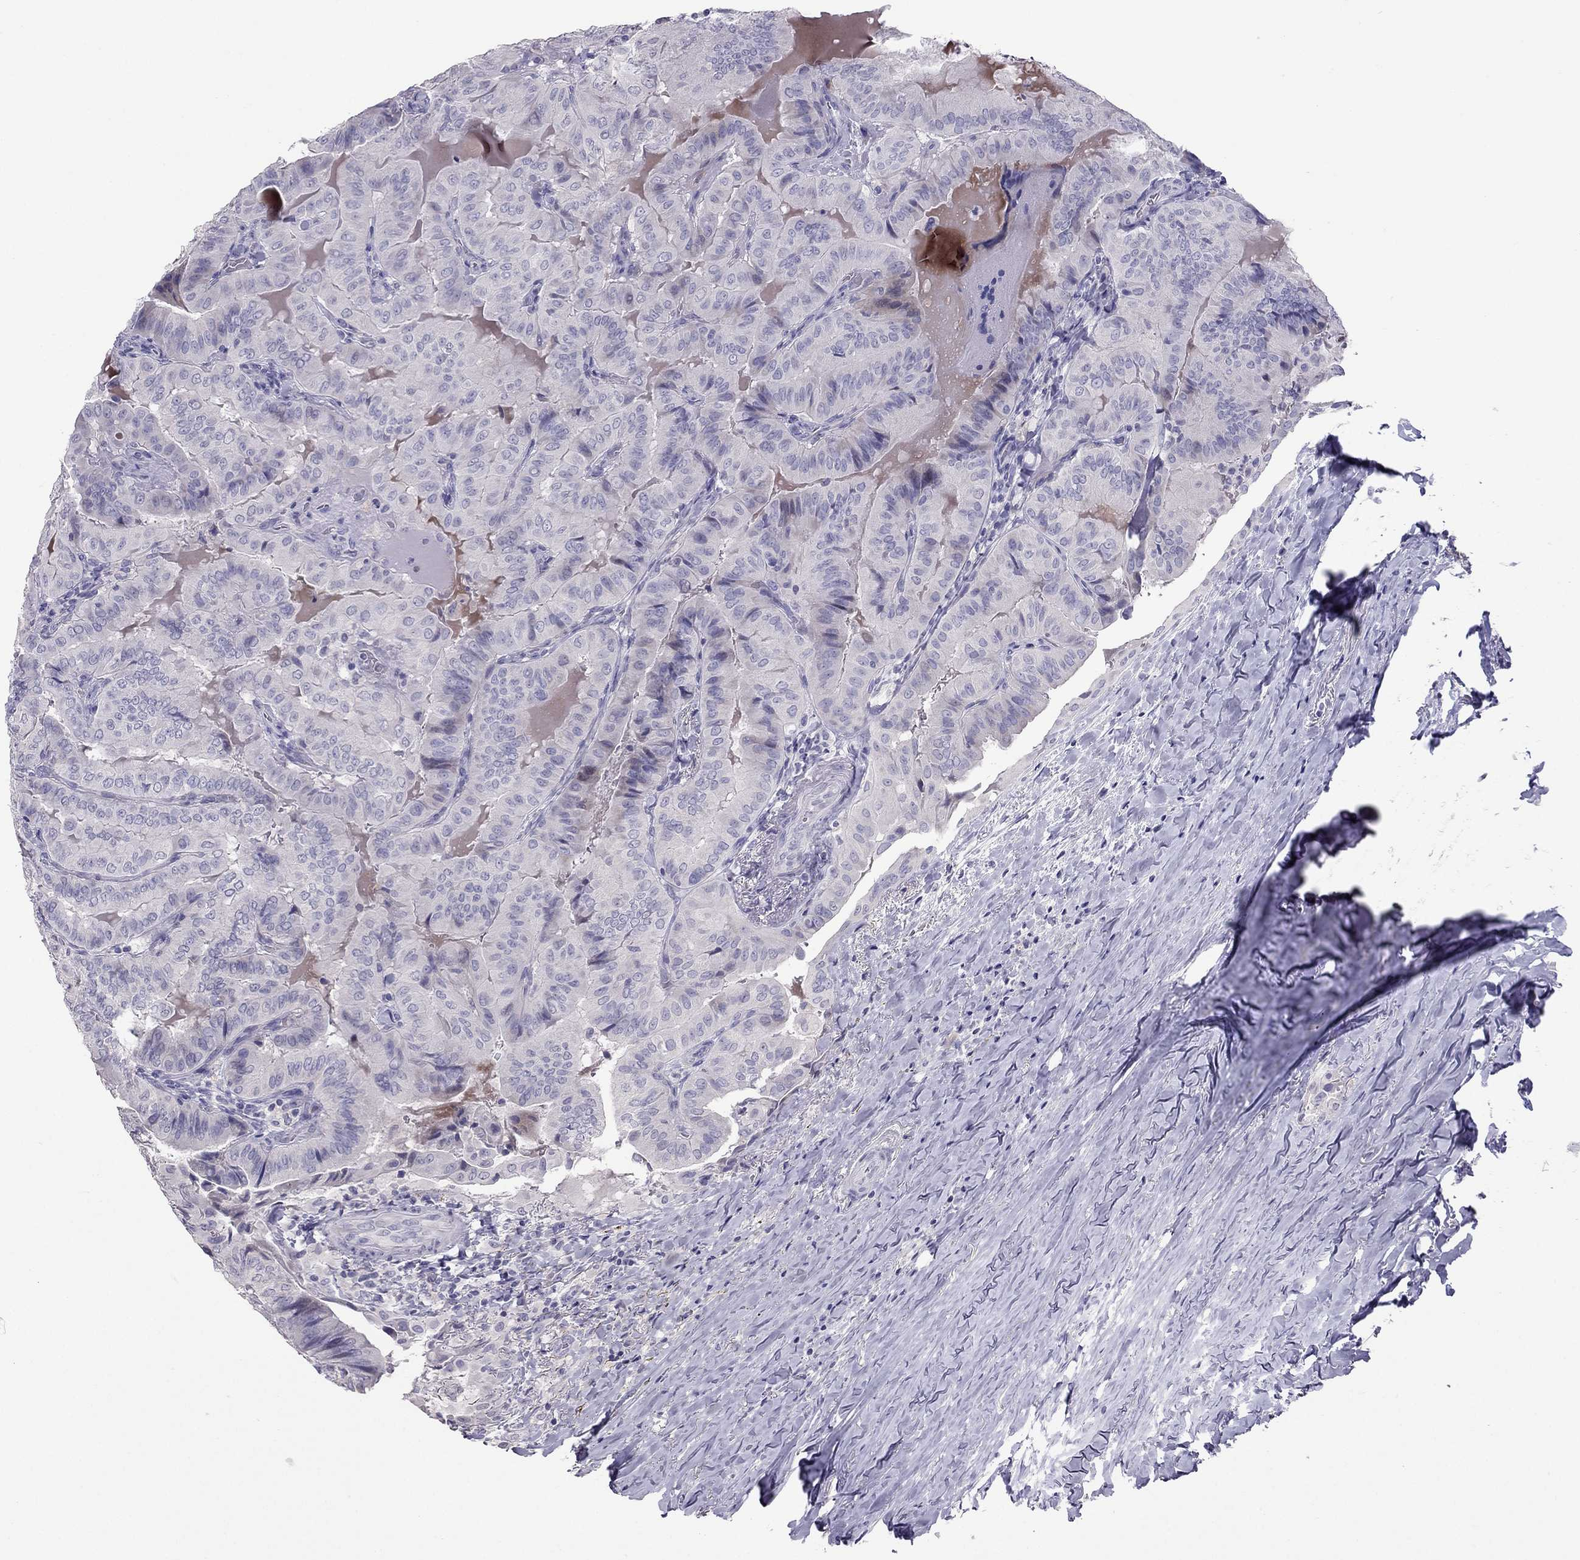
{"staining": {"intensity": "negative", "quantity": "none", "location": "none"}, "tissue": "thyroid cancer", "cell_type": "Tumor cells", "image_type": "cancer", "snomed": [{"axis": "morphology", "description": "Papillary adenocarcinoma, NOS"}, {"axis": "topography", "description": "Thyroid gland"}], "caption": "The IHC histopathology image has no significant staining in tumor cells of thyroid papillary adenocarcinoma tissue.", "gene": "RGS8", "patient": {"sex": "female", "age": 68}}